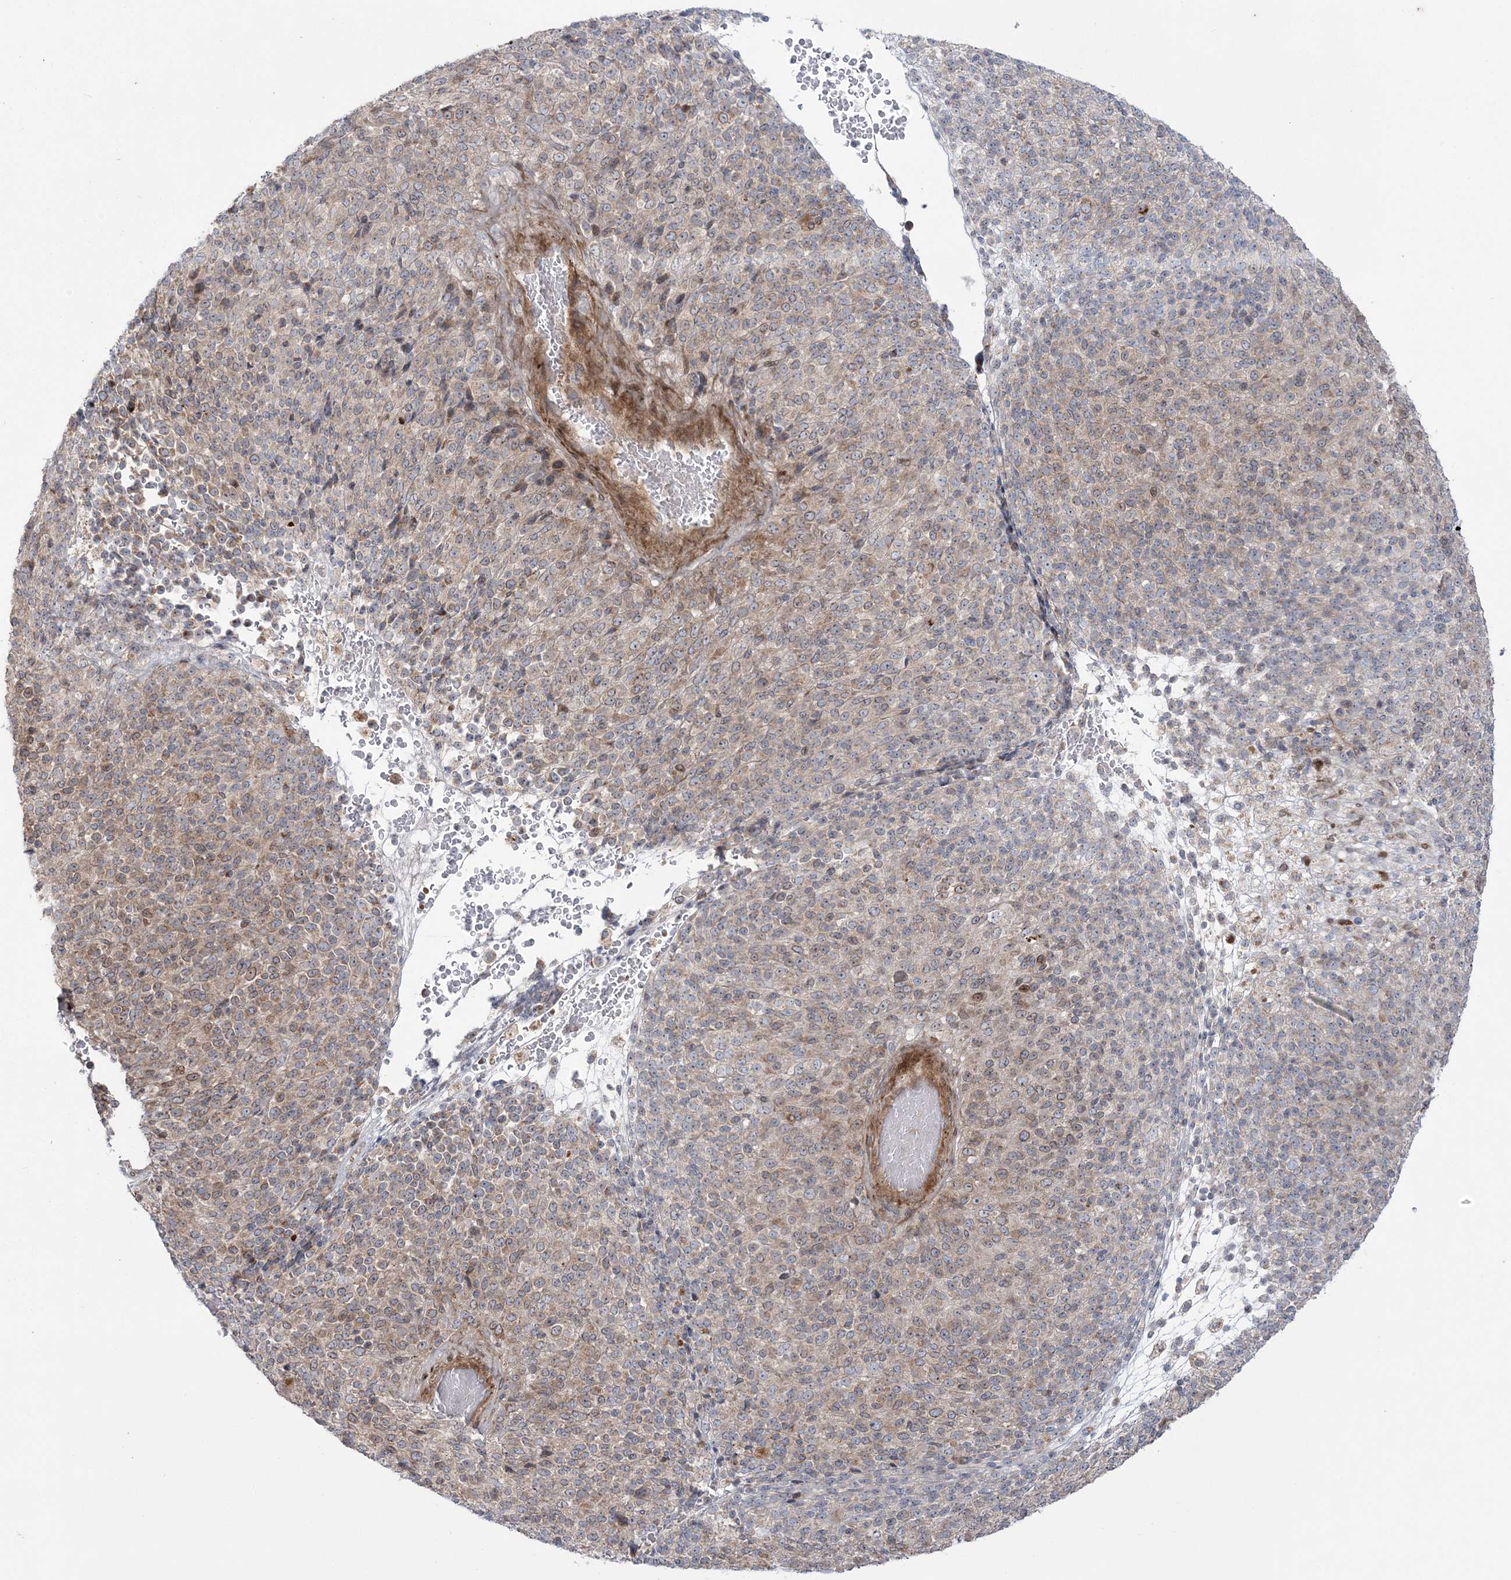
{"staining": {"intensity": "weak", "quantity": "25%-75%", "location": "cytoplasmic/membranous"}, "tissue": "melanoma", "cell_type": "Tumor cells", "image_type": "cancer", "snomed": [{"axis": "morphology", "description": "Malignant melanoma, Metastatic site"}, {"axis": "topography", "description": "Brain"}], "caption": "Protein analysis of malignant melanoma (metastatic site) tissue reveals weak cytoplasmic/membranous expression in about 25%-75% of tumor cells.", "gene": "NUDT9", "patient": {"sex": "female", "age": 56}}